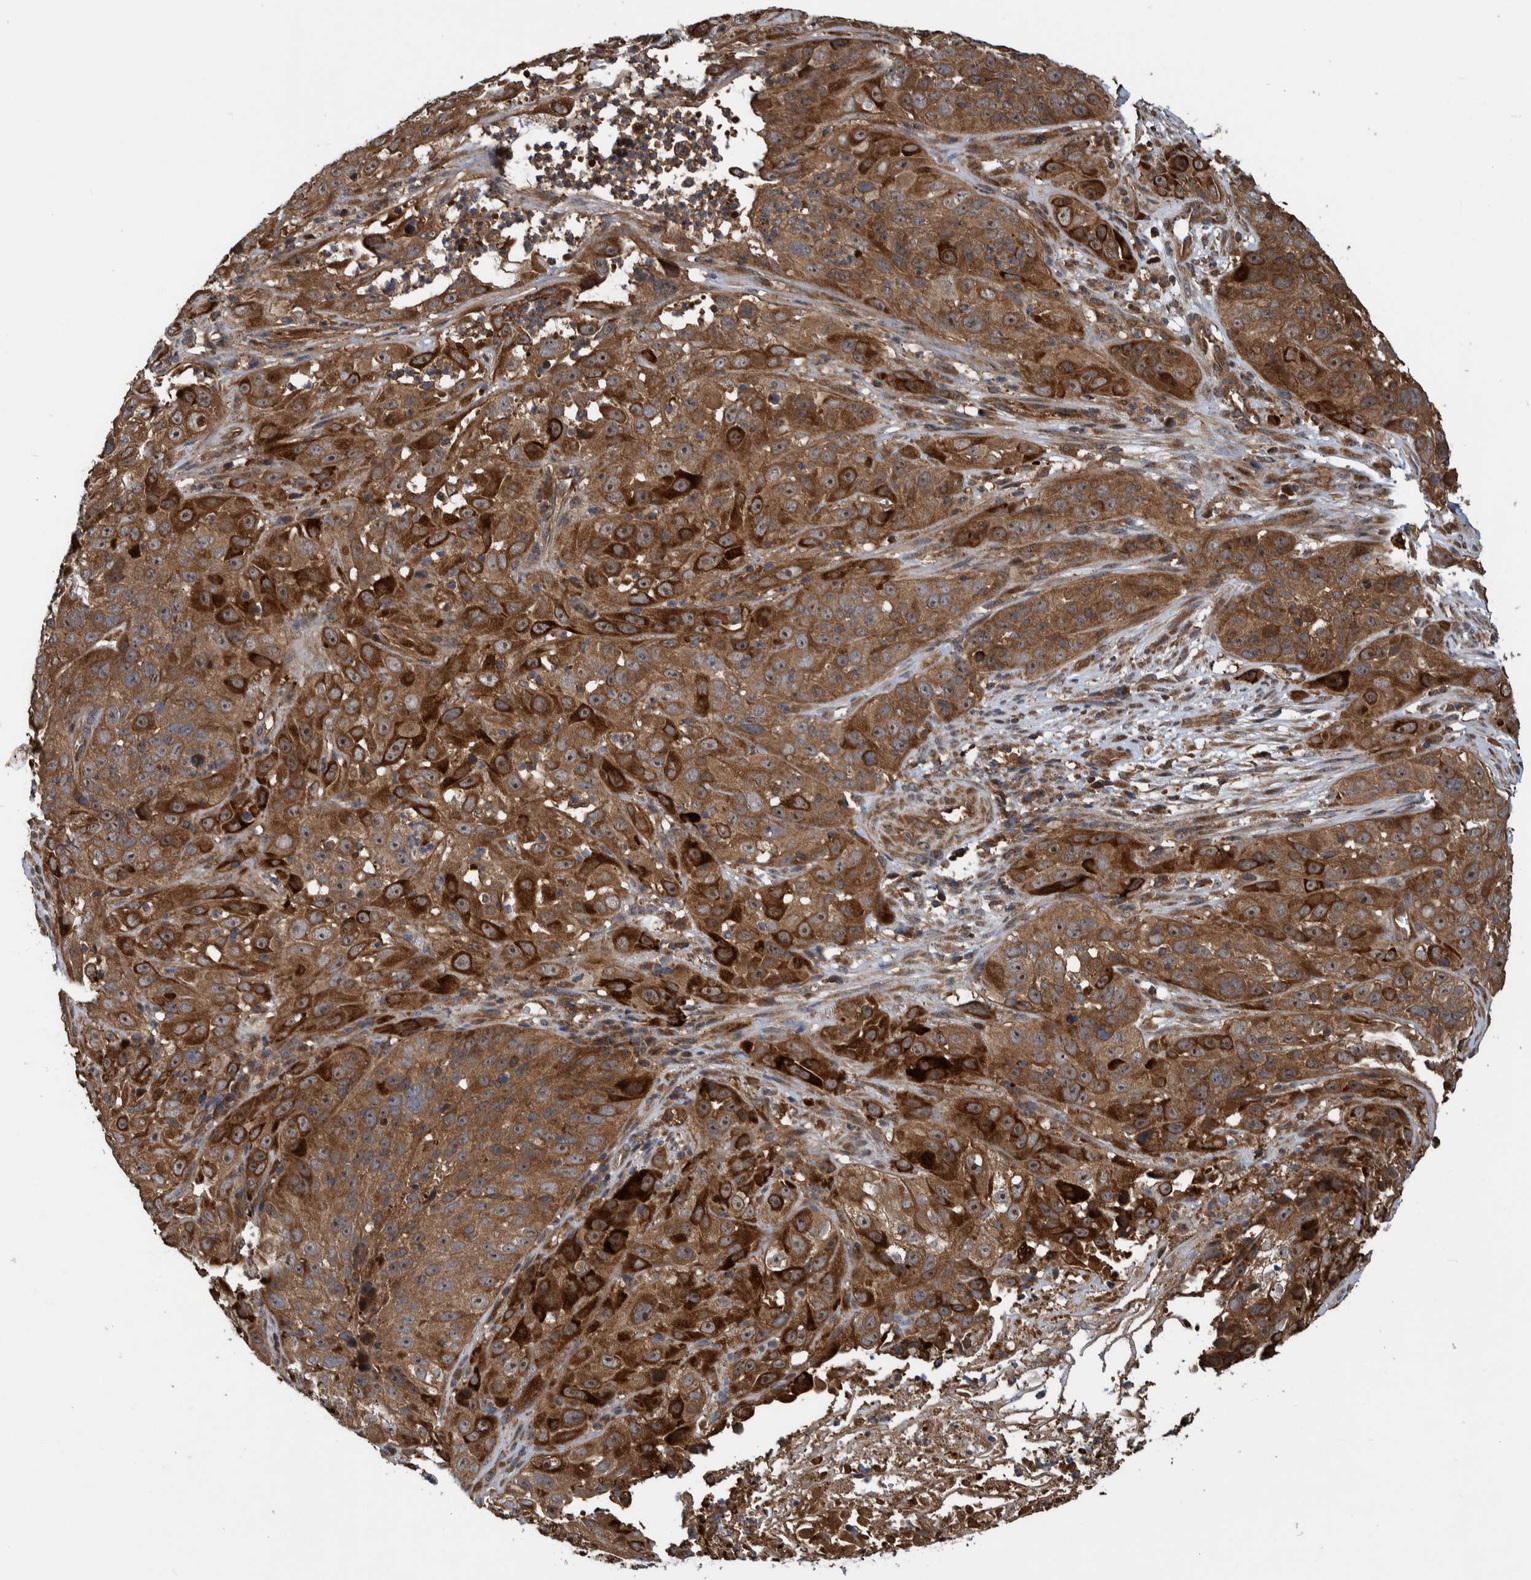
{"staining": {"intensity": "strong", "quantity": ">75%", "location": "cytoplasmic/membranous,nuclear"}, "tissue": "cervical cancer", "cell_type": "Tumor cells", "image_type": "cancer", "snomed": [{"axis": "morphology", "description": "Squamous cell carcinoma, NOS"}, {"axis": "topography", "description": "Cervix"}], "caption": "Cervical cancer (squamous cell carcinoma) was stained to show a protein in brown. There is high levels of strong cytoplasmic/membranous and nuclear expression in about >75% of tumor cells.", "gene": "CCDC57", "patient": {"sex": "female", "age": 32}}